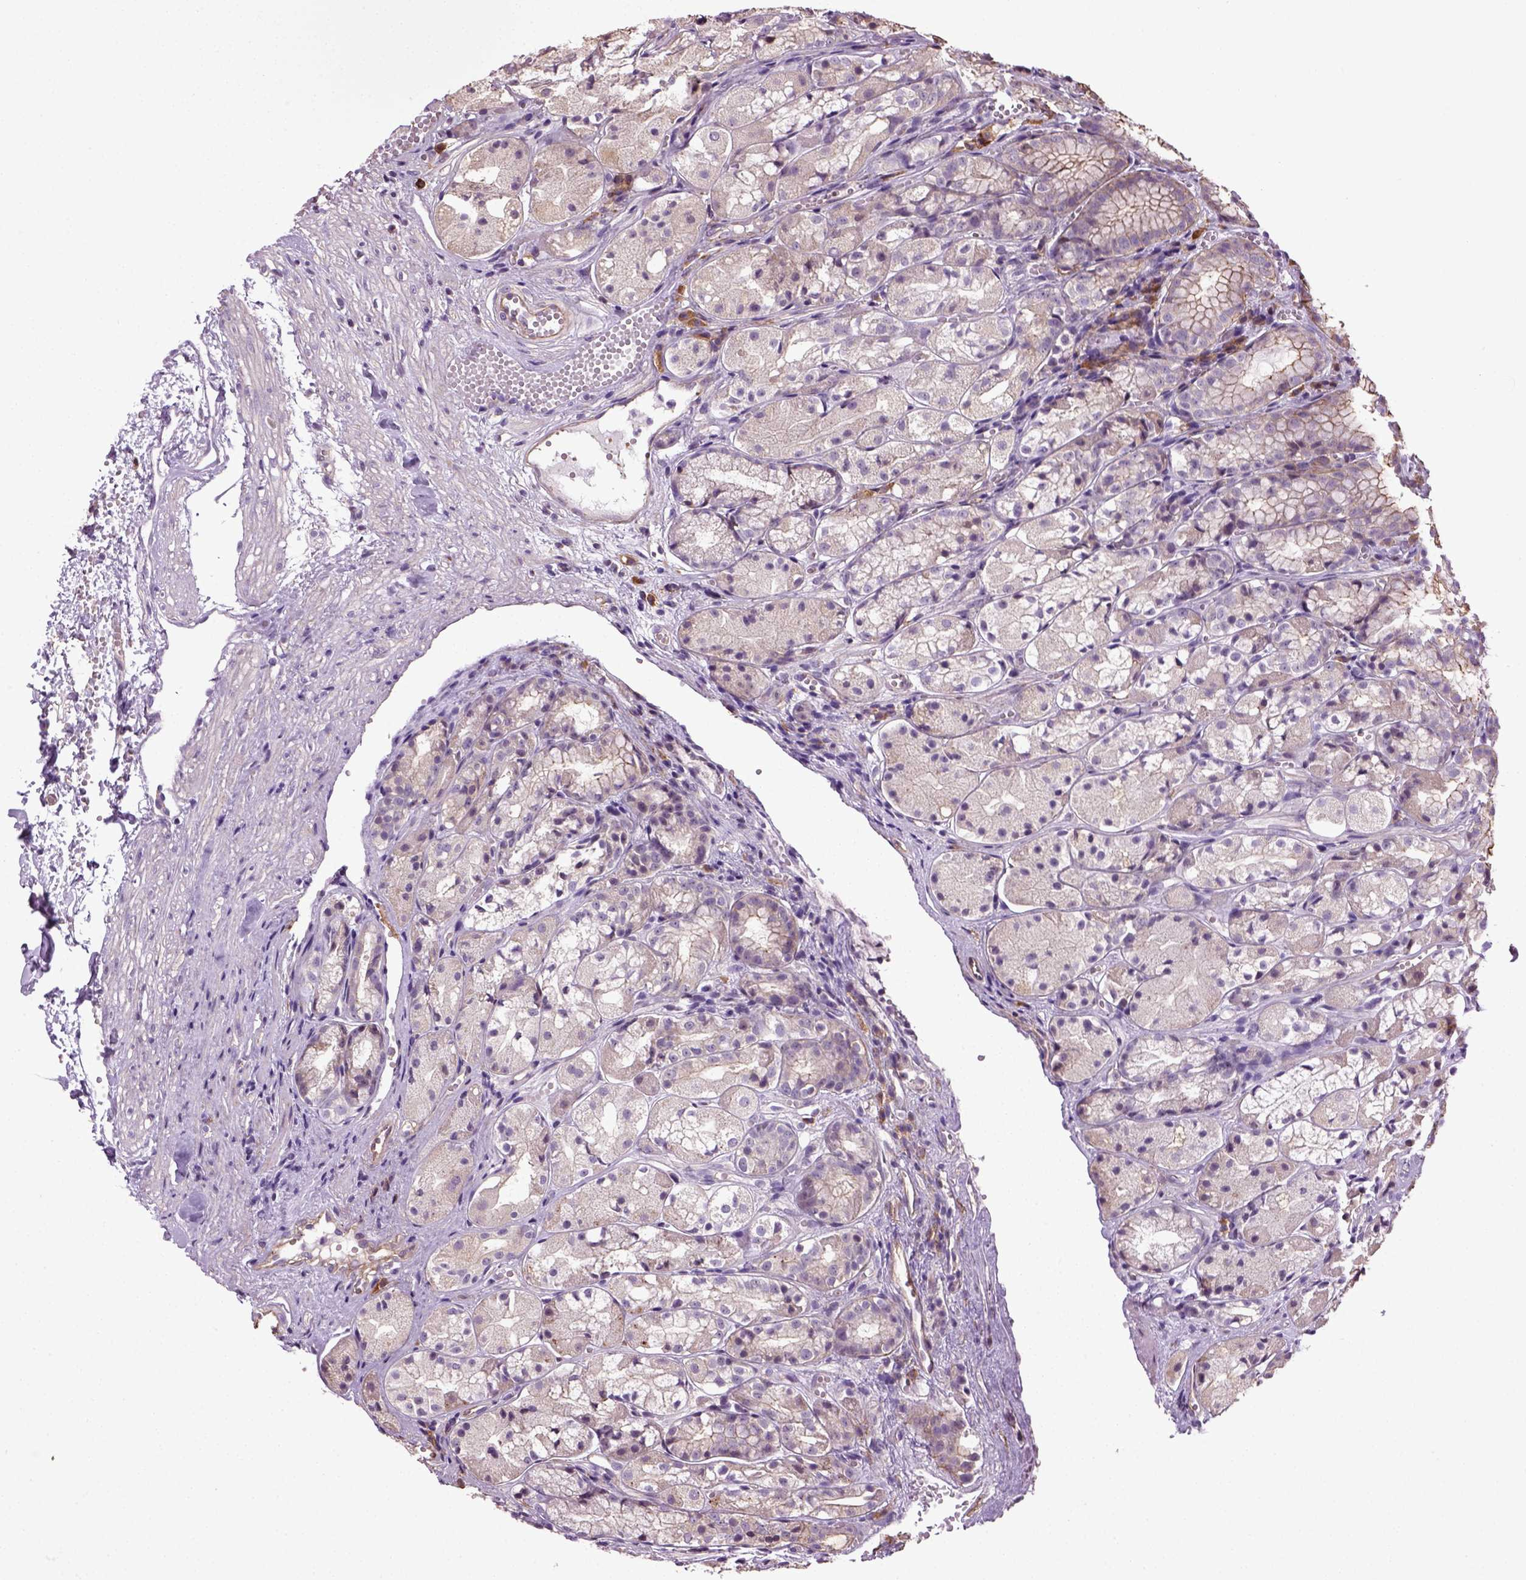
{"staining": {"intensity": "negative", "quantity": "none", "location": "none"}, "tissue": "stomach", "cell_type": "Glandular cells", "image_type": "normal", "snomed": [{"axis": "morphology", "description": "Normal tissue, NOS"}, {"axis": "topography", "description": "Stomach"}], "caption": "The micrograph shows no significant staining in glandular cells of stomach.", "gene": "TPRG1", "patient": {"sex": "male", "age": 70}}